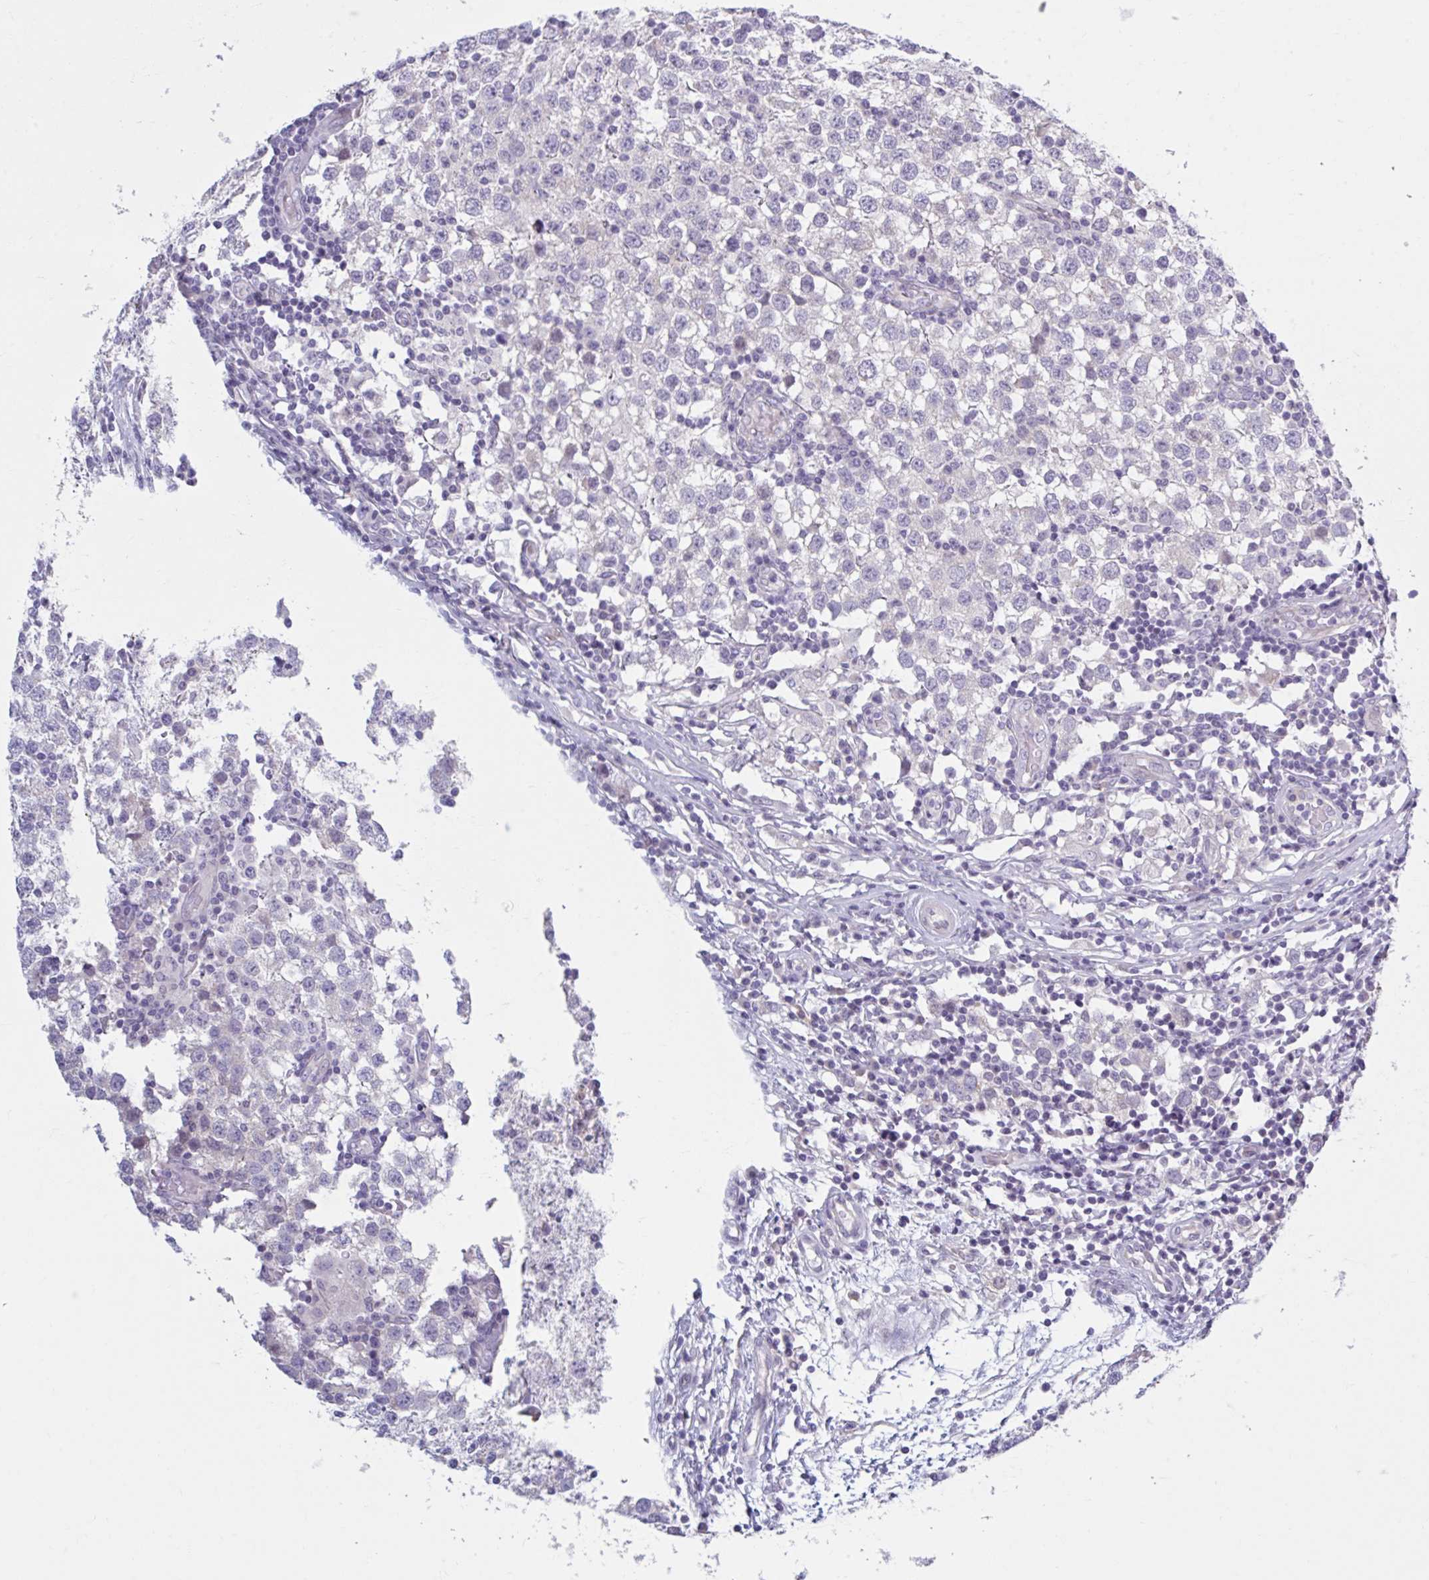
{"staining": {"intensity": "negative", "quantity": "none", "location": "none"}, "tissue": "testis cancer", "cell_type": "Tumor cells", "image_type": "cancer", "snomed": [{"axis": "morphology", "description": "Seminoma, NOS"}, {"axis": "topography", "description": "Testis"}], "caption": "DAB (3,3'-diaminobenzidine) immunohistochemical staining of seminoma (testis) displays no significant positivity in tumor cells.", "gene": "FAM153A", "patient": {"sex": "male", "age": 34}}